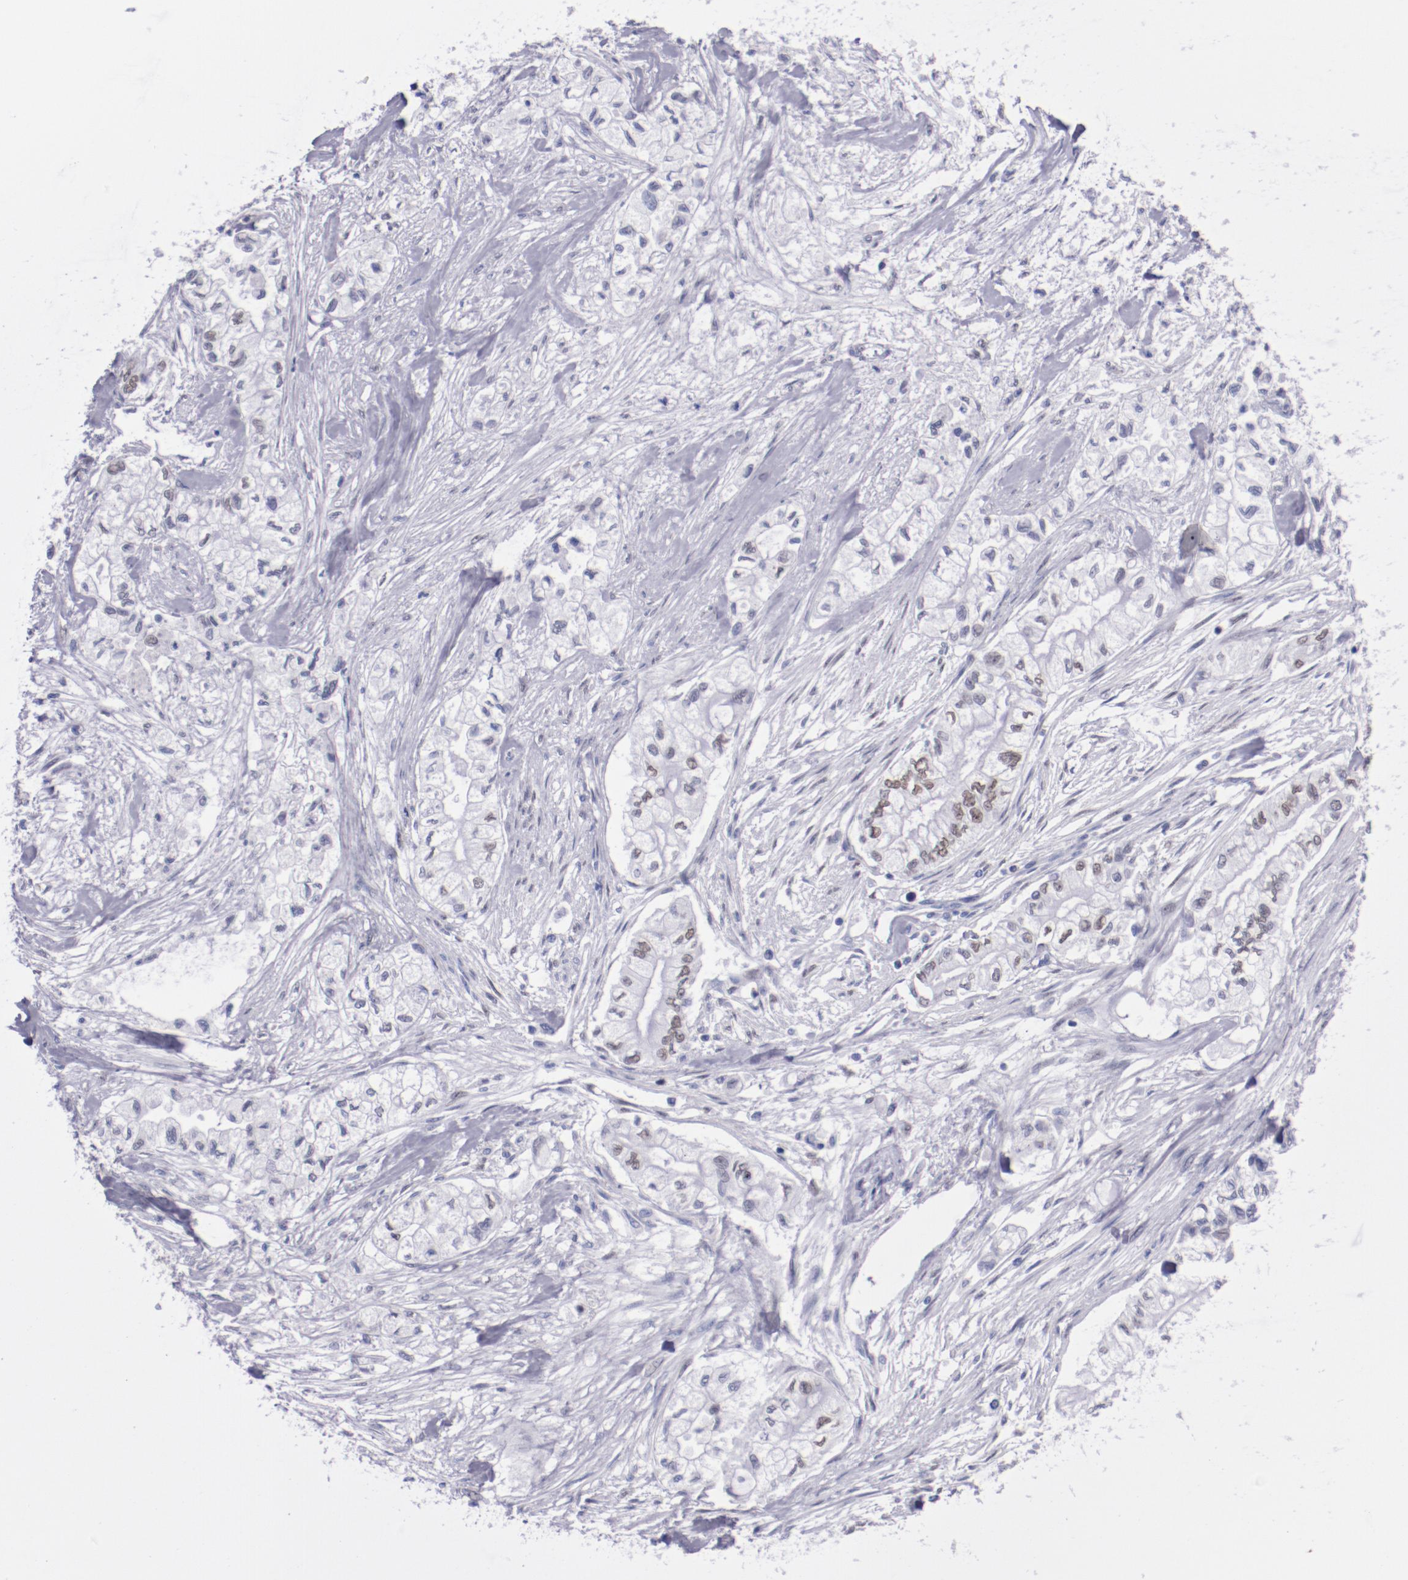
{"staining": {"intensity": "weak", "quantity": "25%-75%", "location": "nuclear"}, "tissue": "pancreatic cancer", "cell_type": "Tumor cells", "image_type": "cancer", "snomed": [{"axis": "morphology", "description": "Adenocarcinoma, NOS"}, {"axis": "topography", "description": "Pancreas"}], "caption": "Human pancreatic adenocarcinoma stained for a protein (brown) displays weak nuclear positive expression in approximately 25%-75% of tumor cells.", "gene": "HNF1B", "patient": {"sex": "male", "age": 79}}